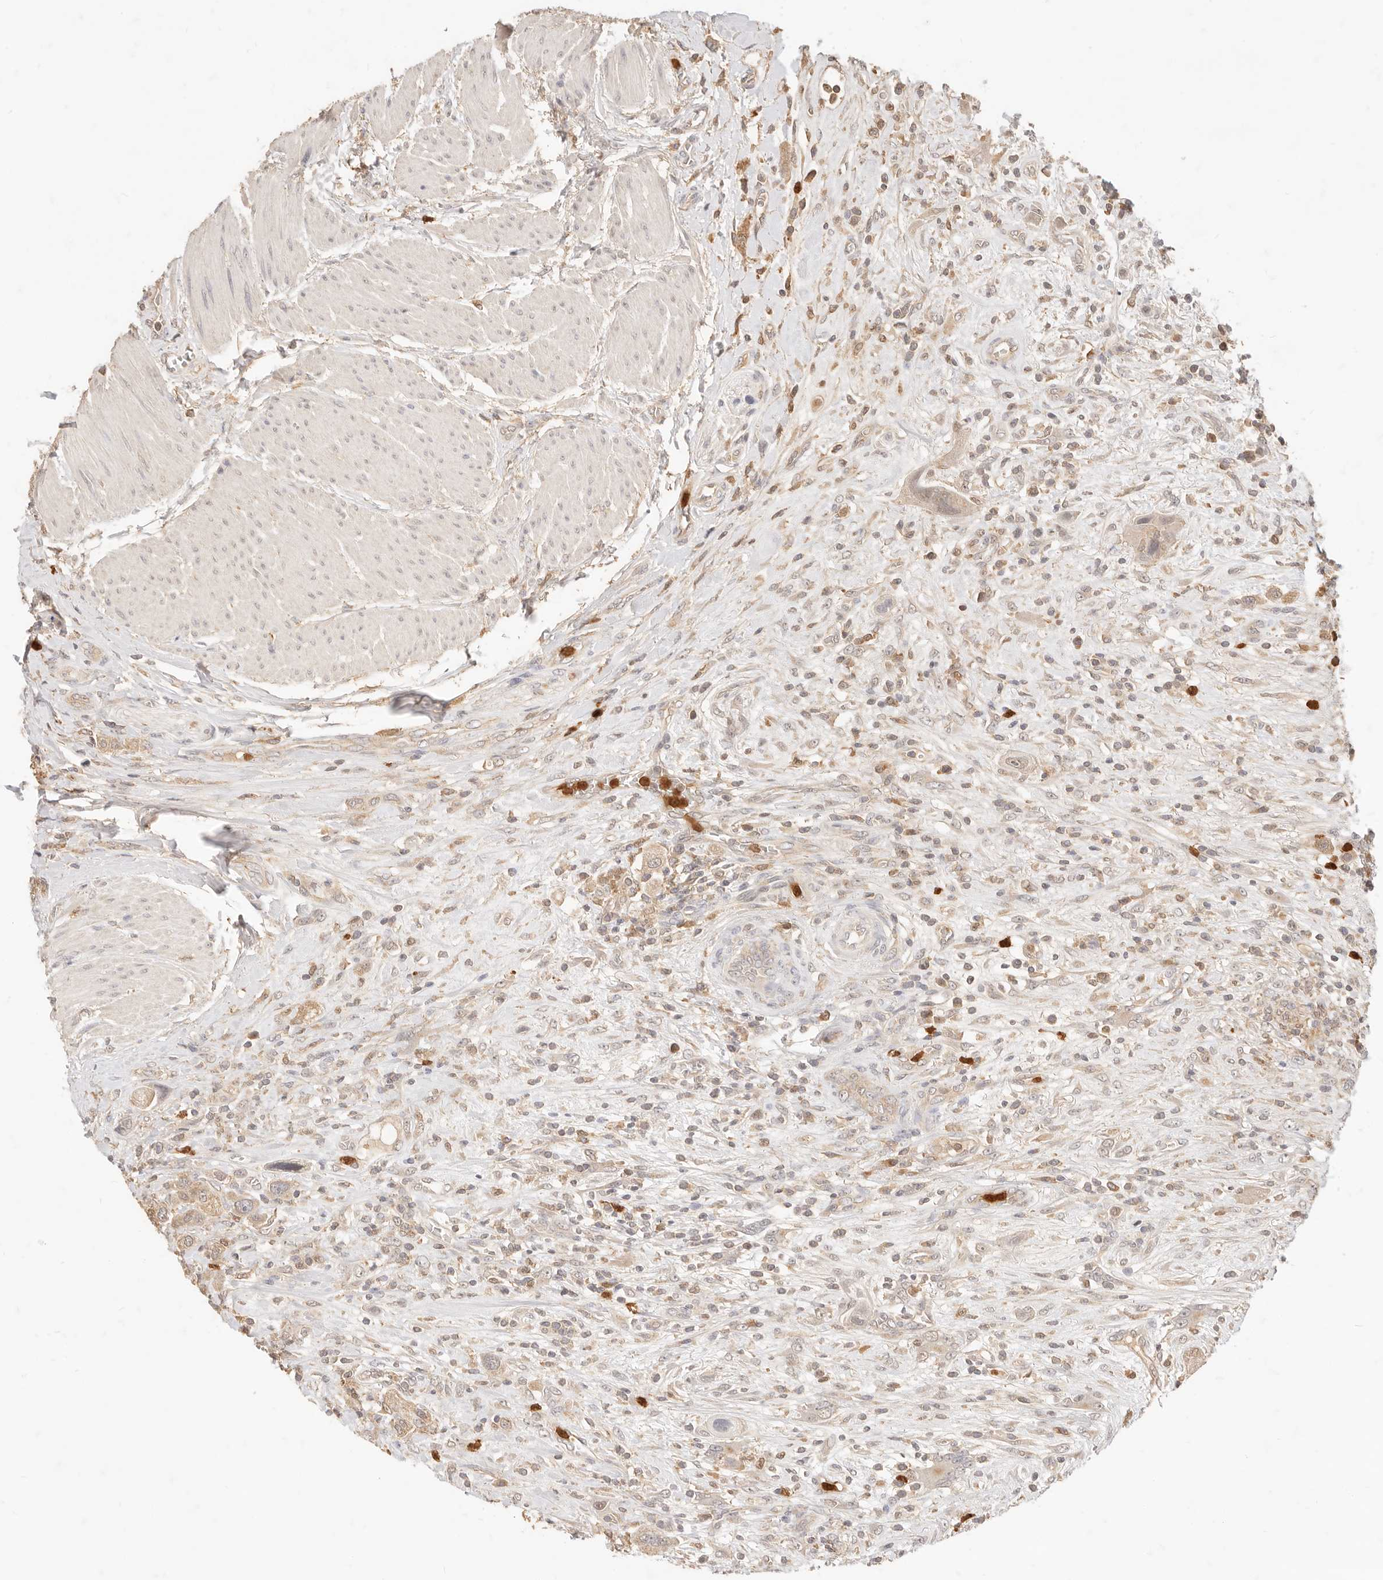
{"staining": {"intensity": "weak", "quantity": ">75%", "location": "cytoplasmic/membranous"}, "tissue": "urothelial cancer", "cell_type": "Tumor cells", "image_type": "cancer", "snomed": [{"axis": "morphology", "description": "Urothelial carcinoma, High grade"}, {"axis": "topography", "description": "Urinary bladder"}], "caption": "Immunohistochemistry (IHC) of human urothelial carcinoma (high-grade) shows low levels of weak cytoplasmic/membranous staining in about >75% of tumor cells.", "gene": "TMTC2", "patient": {"sex": "male", "age": 50}}